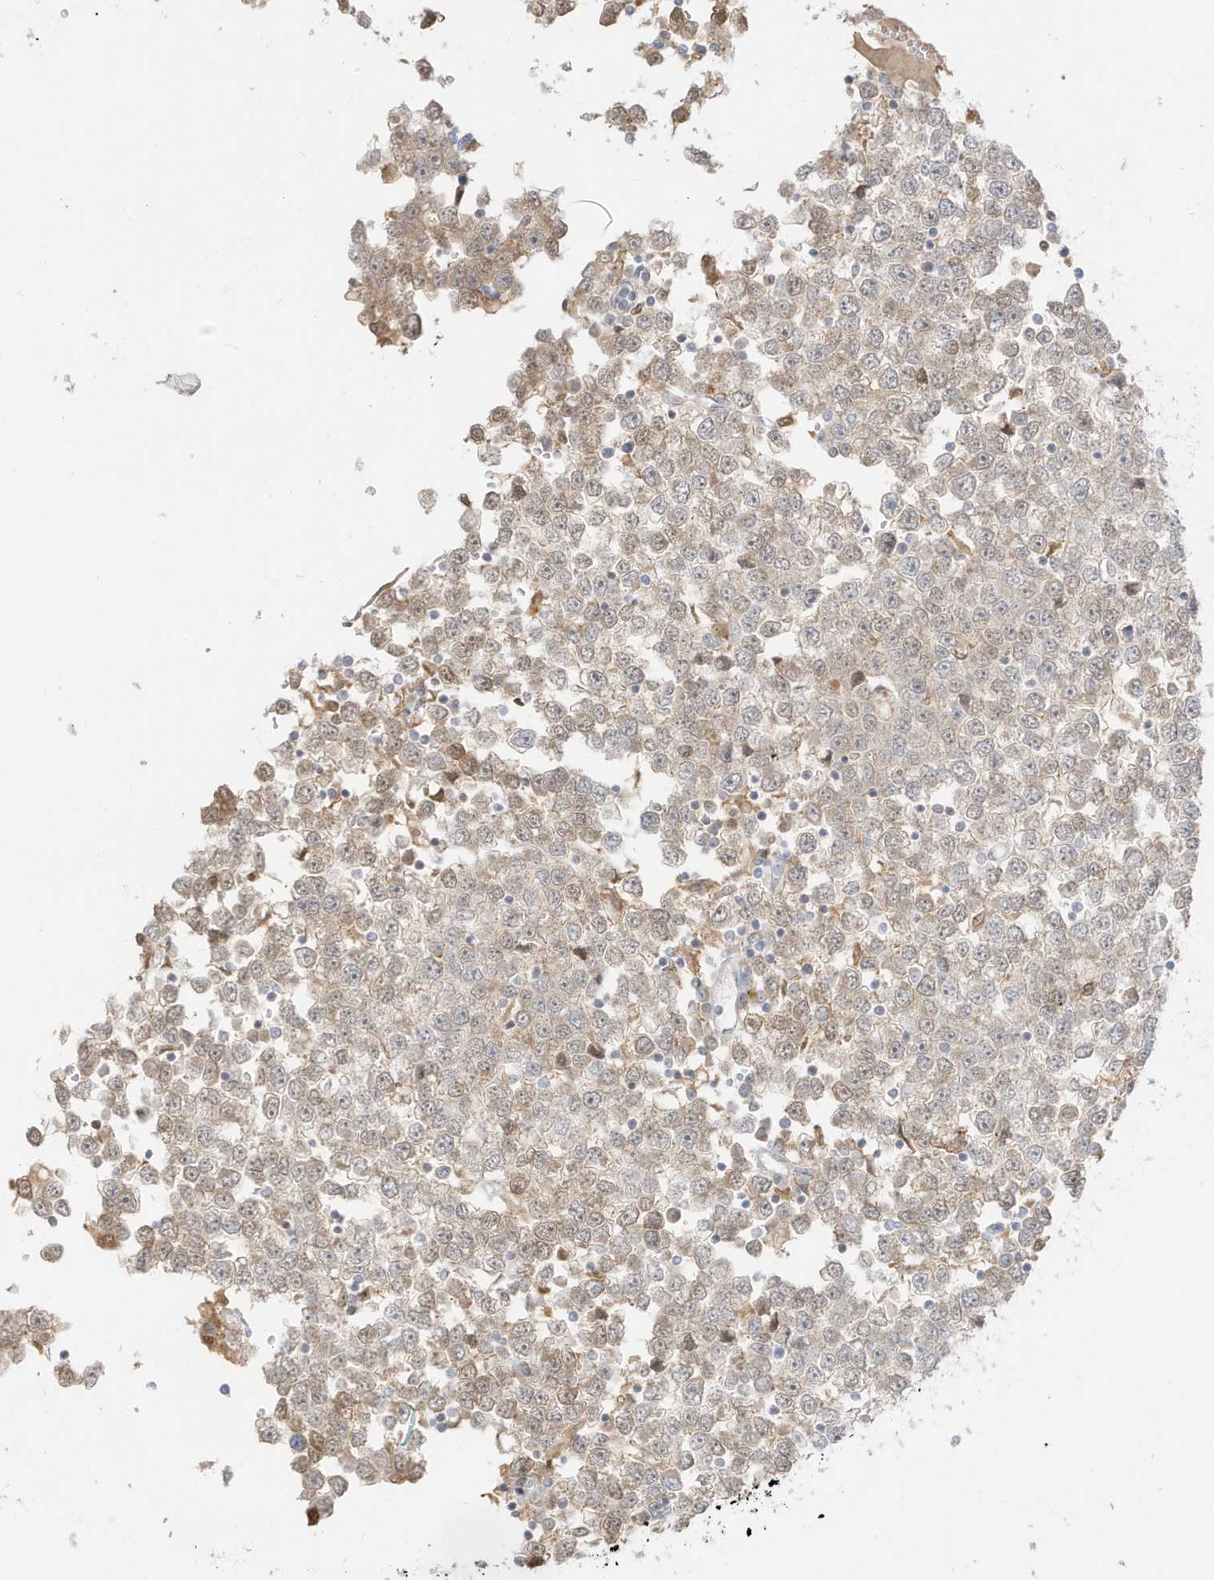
{"staining": {"intensity": "moderate", "quantity": "<25%", "location": "cytoplasmic/membranous,nuclear"}, "tissue": "testis cancer", "cell_type": "Tumor cells", "image_type": "cancer", "snomed": [{"axis": "morphology", "description": "Seminoma, NOS"}, {"axis": "topography", "description": "Testis"}], "caption": "Testis seminoma stained for a protein shows moderate cytoplasmic/membranous and nuclear positivity in tumor cells.", "gene": "GCA", "patient": {"sex": "male", "age": 65}}